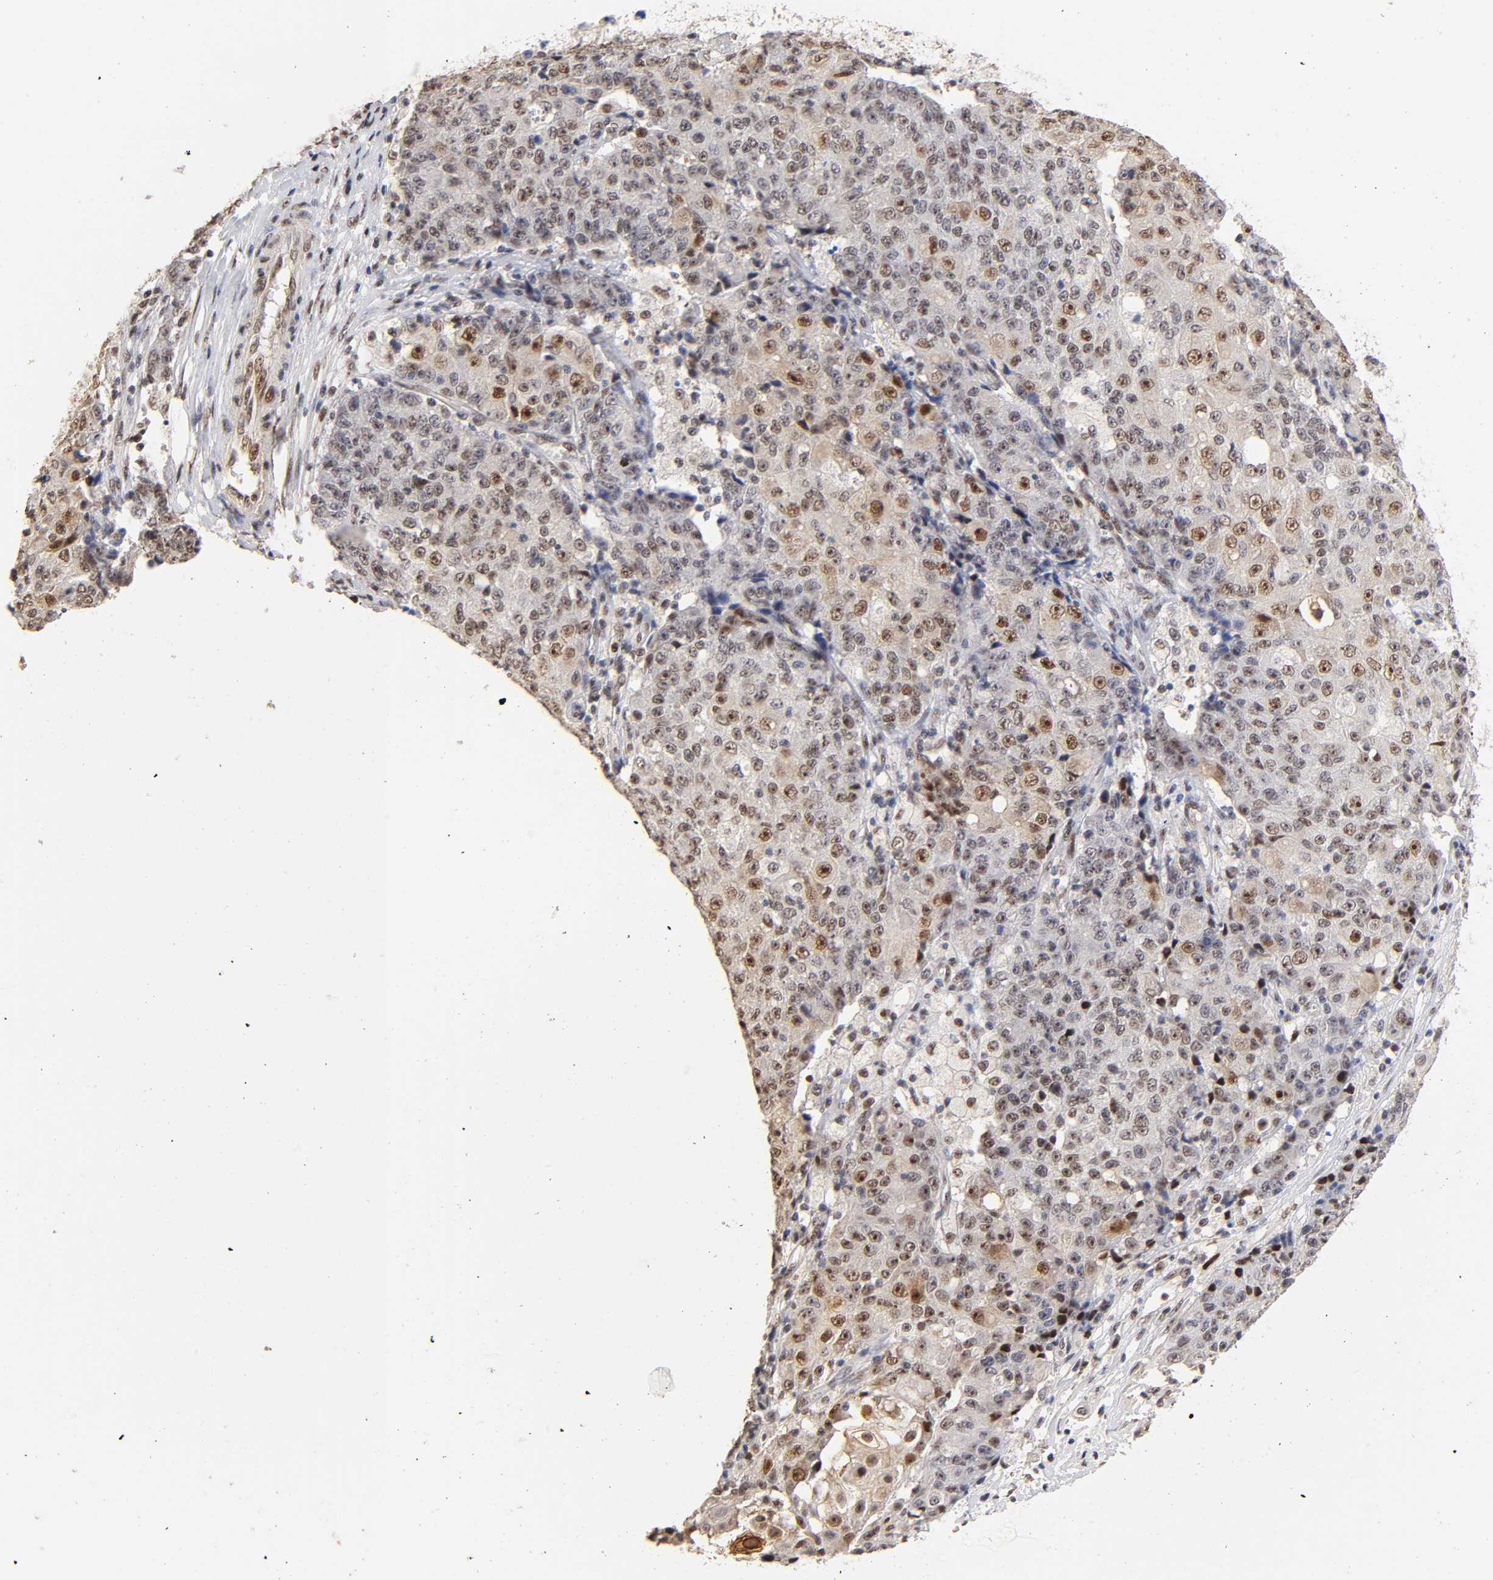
{"staining": {"intensity": "moderate", "quantity": ">75%", "location": "cytoplasmic/membranous,nuclear"}, "tissue": "ovarian cancer", "cell_type": "Tumor cells", "image_type": "cancer", "snomed": [{"axis": "morphology", "description": "Carcinoma, endometroid"}, {"axis": "topography", "description": "Ovary"}], "caption": "Immunohistochemical staining of human ovarian cancer (endometroid carcinoma) exhibits medium levels of moderate cytoplasmic/membranous and nuclear protein expression in about >75% of tumor cells.", "gene": "TP53RK", "patient": {"sex": "female", "age": 42}}